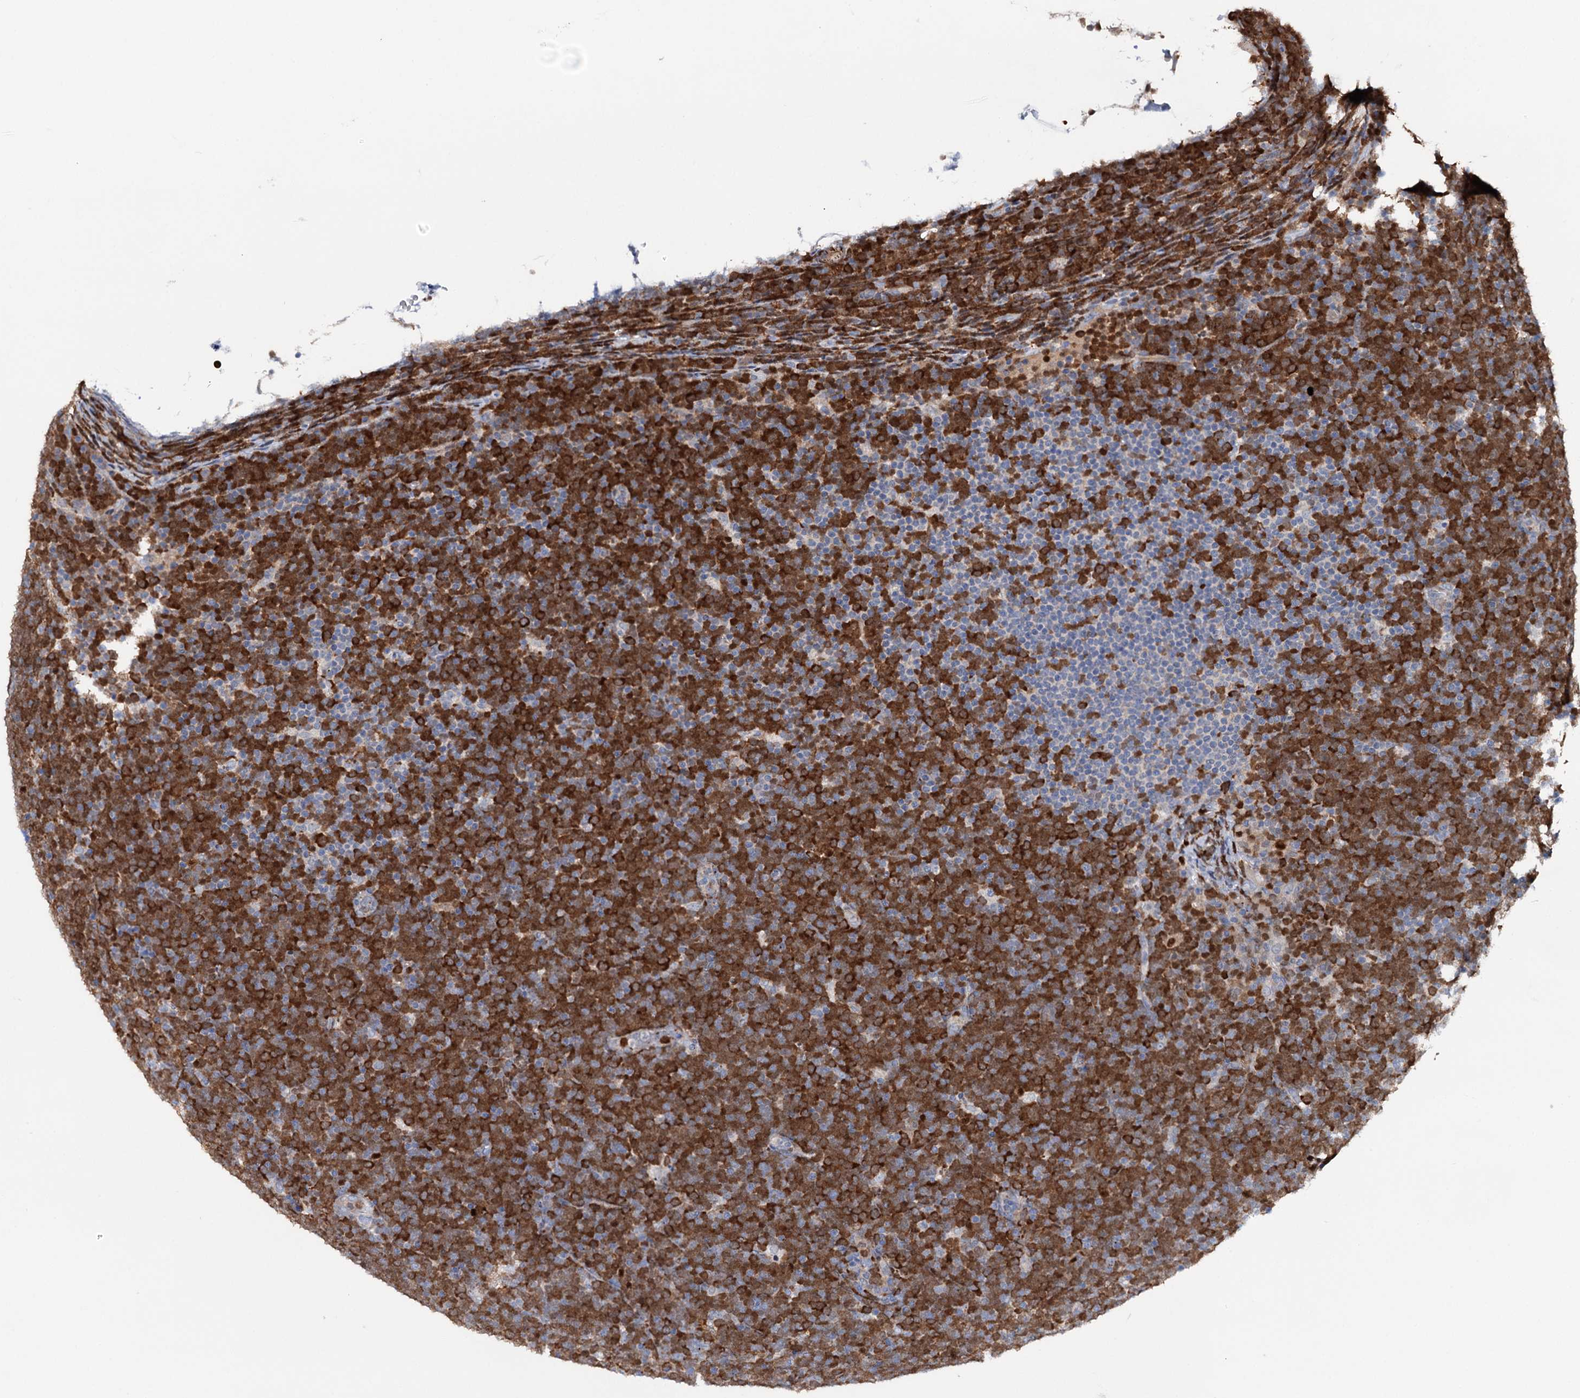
{"staining": {"intensity": "strong", "quantity": ">75%", "location": "cytoplasmic/membranous"}, "tissue": "lymphoma", "cell_type": "Tumor cells", "image_type": "cancer", "snomed": [{"axis": "morphology", "description": "Malignant lymphoma, non-Hodgkin's type, High grade"}, {"axis": "topography", "description": "Lymph node"}], "caption": "An image showing strong cytoplasmic/membranous staining in about >75% of tumor cells in lymphoma, as visualized by brown immunohistochemical staining.", "gene": "NCAPD2", "patient": {"sex": "male", "age": 13}}